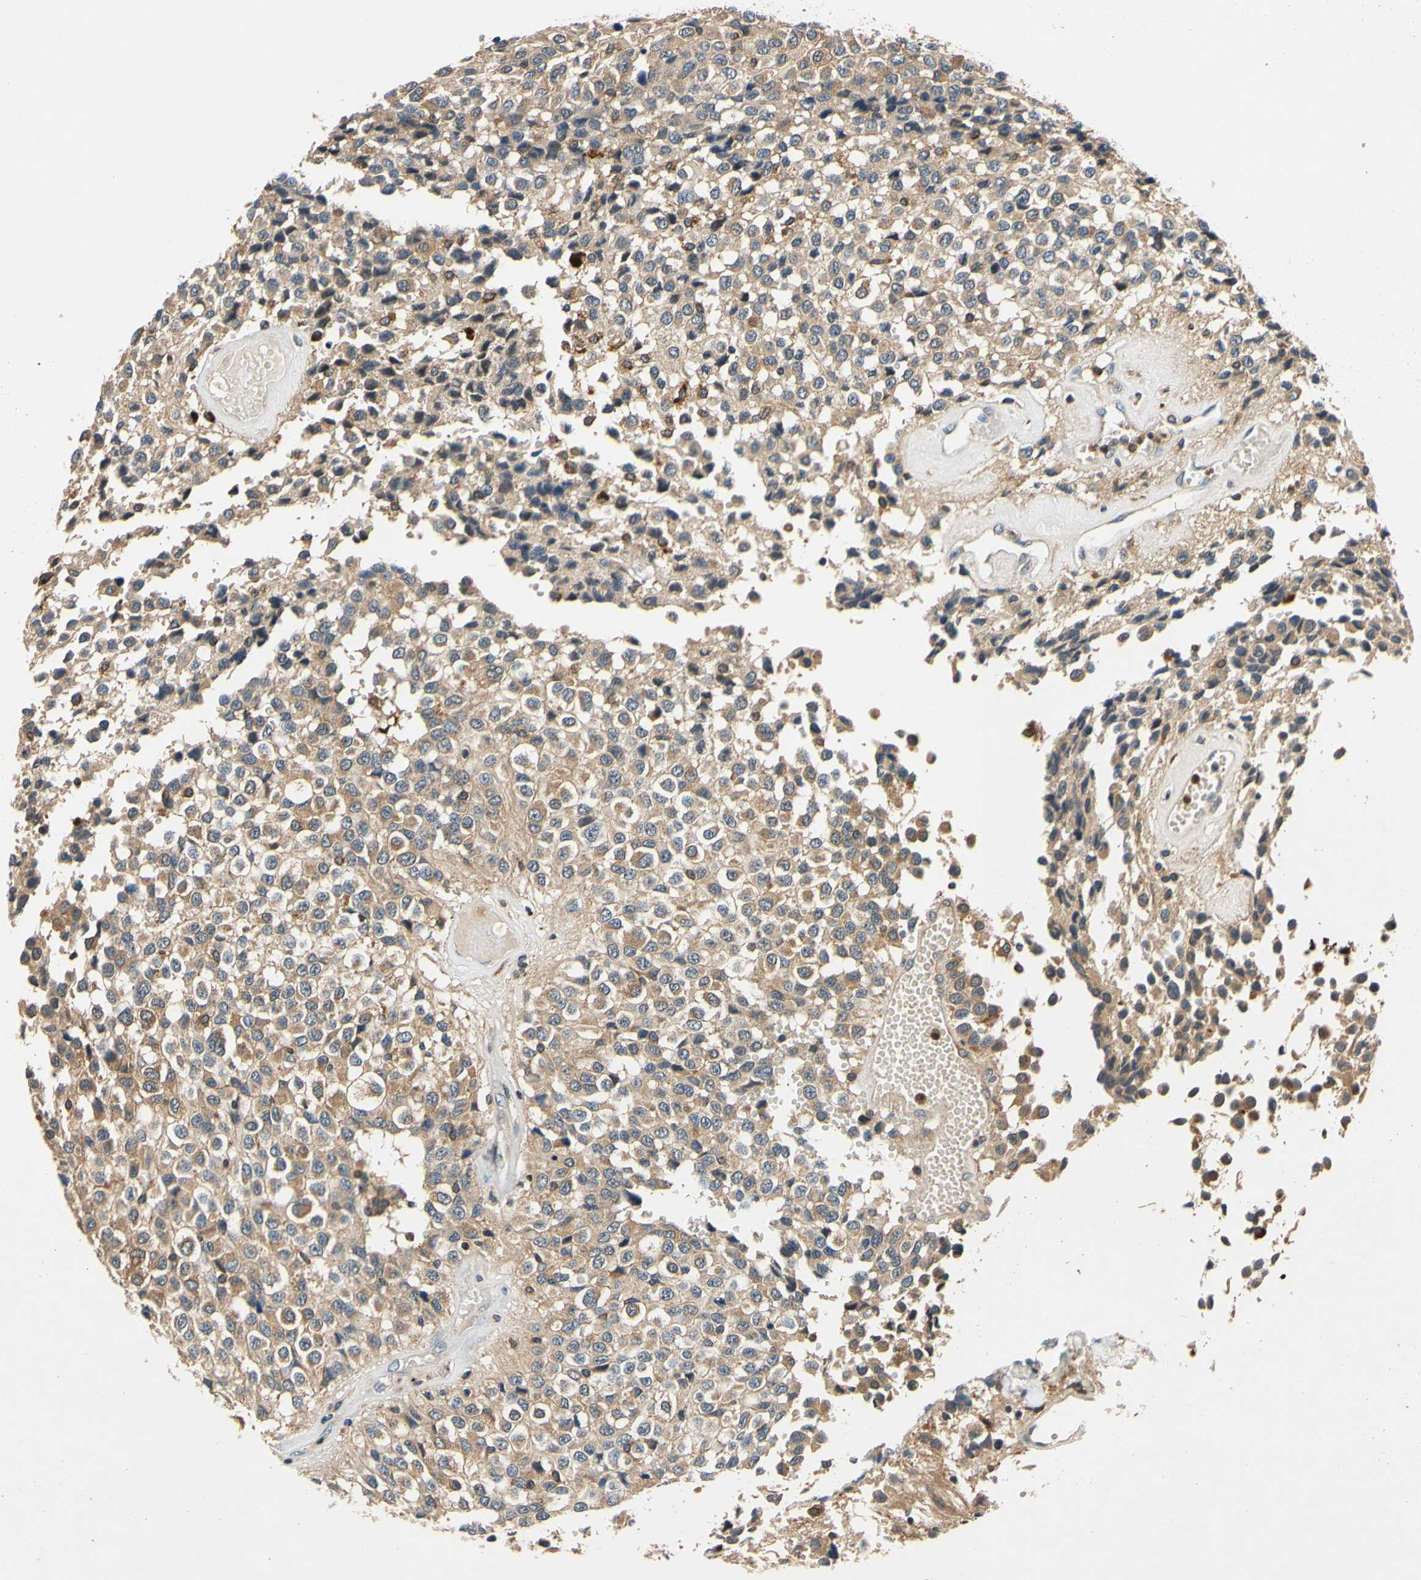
{"staining": {"intensity": "moderate", "quantity": "25%-75%", "location": "cytoplasmic/membranous"}, "tissue": "glioma", "cell_type": "Tumor cells", "image_type": "cancer", "snomed": [{"axis": "morphology", "description": "Glioma, malignant, High grade"}, {"axis": "topography", "description": "Brain"}], "caption": "The micrograph reveals a brown stain indicating the presence of a protein in the cytoplasmic/membranous of tumor cells in glioma. The staining is performed using DAB (3,3'-diaminobenzidine) brown chromogen to label protein expression. The nuclei are counter-stained blue using hematoxylin.", "gene": "PLA2G4A", "patient": {"sex": "male", "age": 32}}